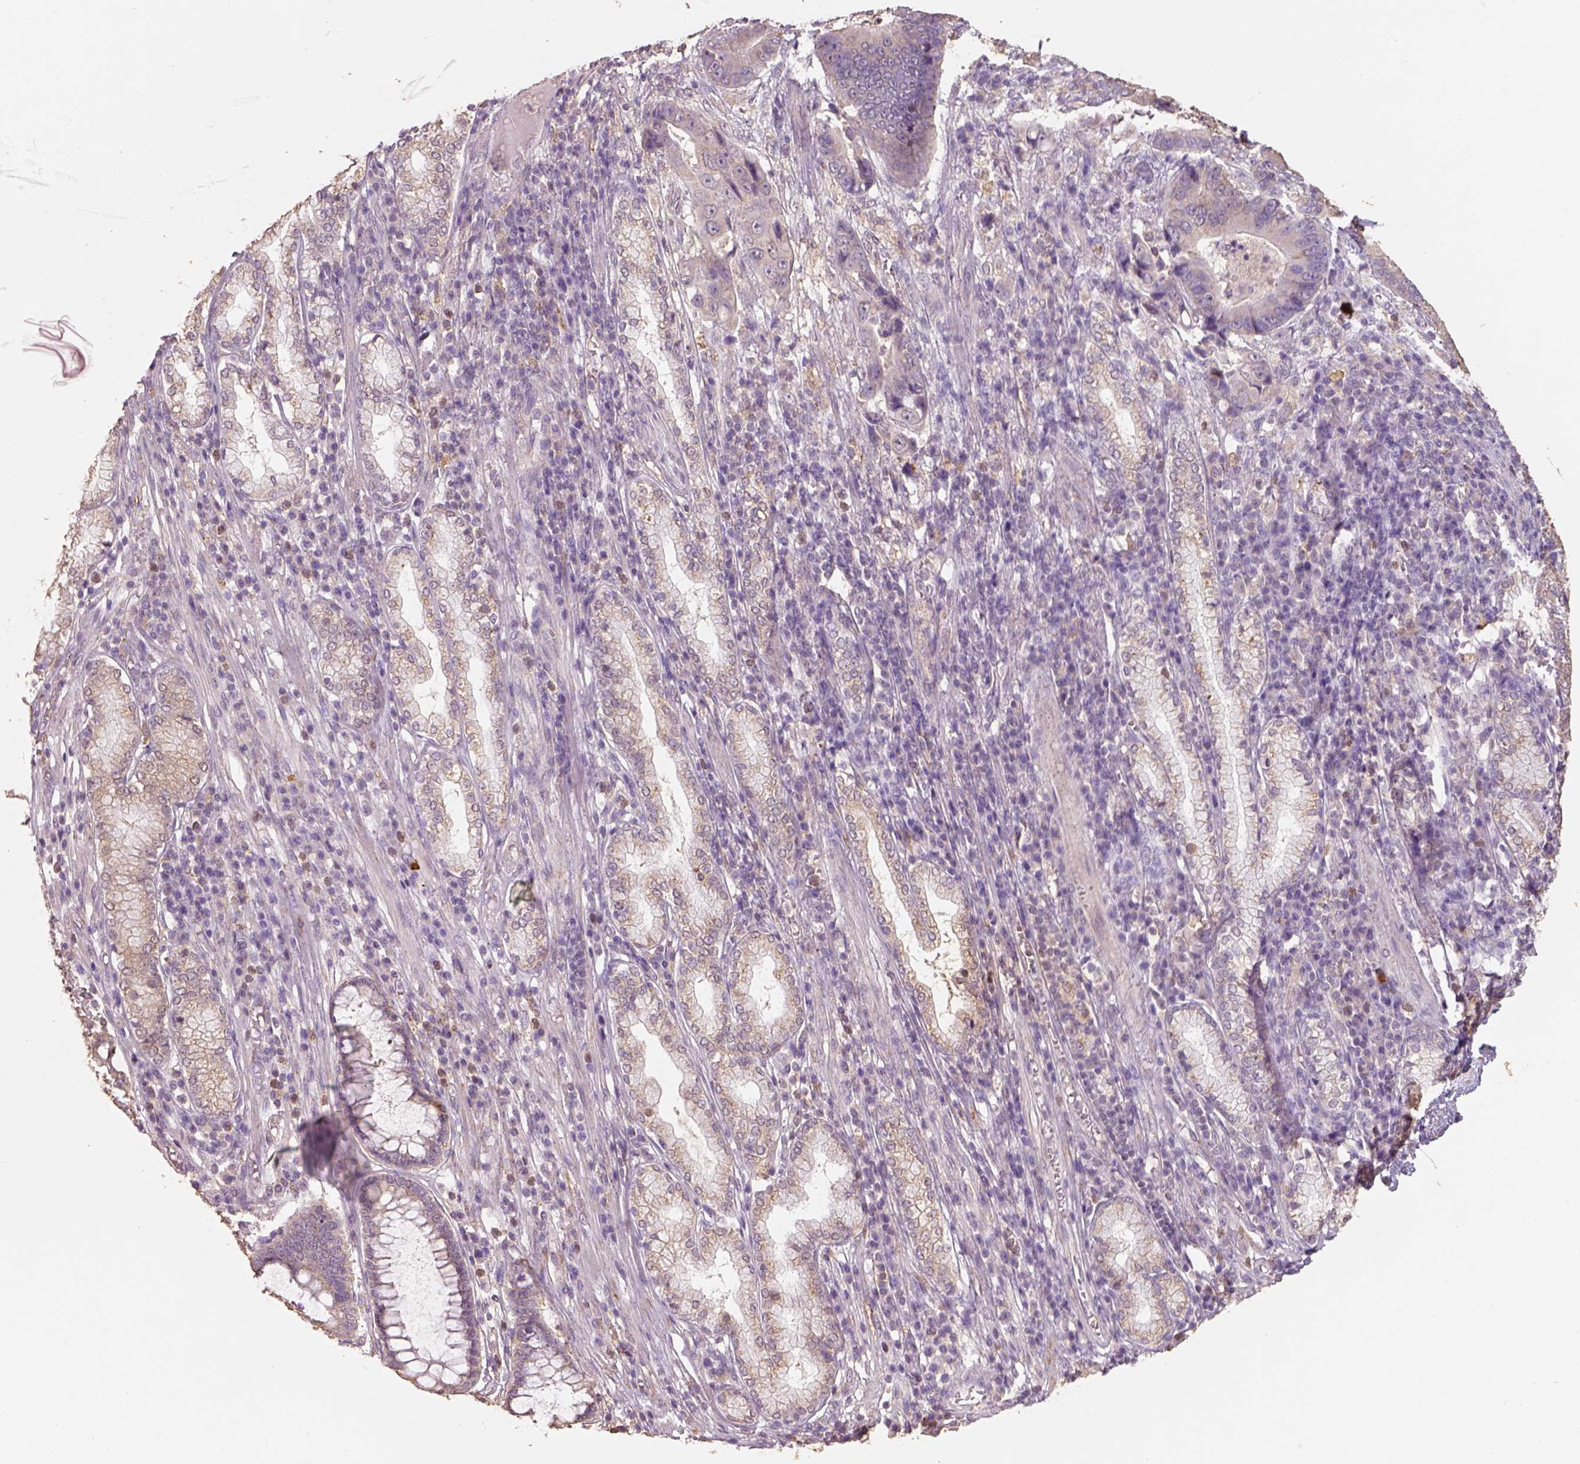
{"staining": {"intensity": "weak", "quantity": ">75%", "location": "cytoplasmic/membranous"}, "tissue": "stomach cancer", "cell_type": "Tumor cells", "image_type": "cancer", "snomed": [{"axis": "morphology", "description": "Adenocarcinoma, NOS"}, {"axis": "topography", "description": "Stomach"}], "caption": "Immunohistochemical staining of stomach adenocarcinoma displays low levels of weak cytoplasmic/membranous staining in approximately >75% of tumor cells.", "gene": "AP2B1", "patient": {"sex": "male", "age": 84}}